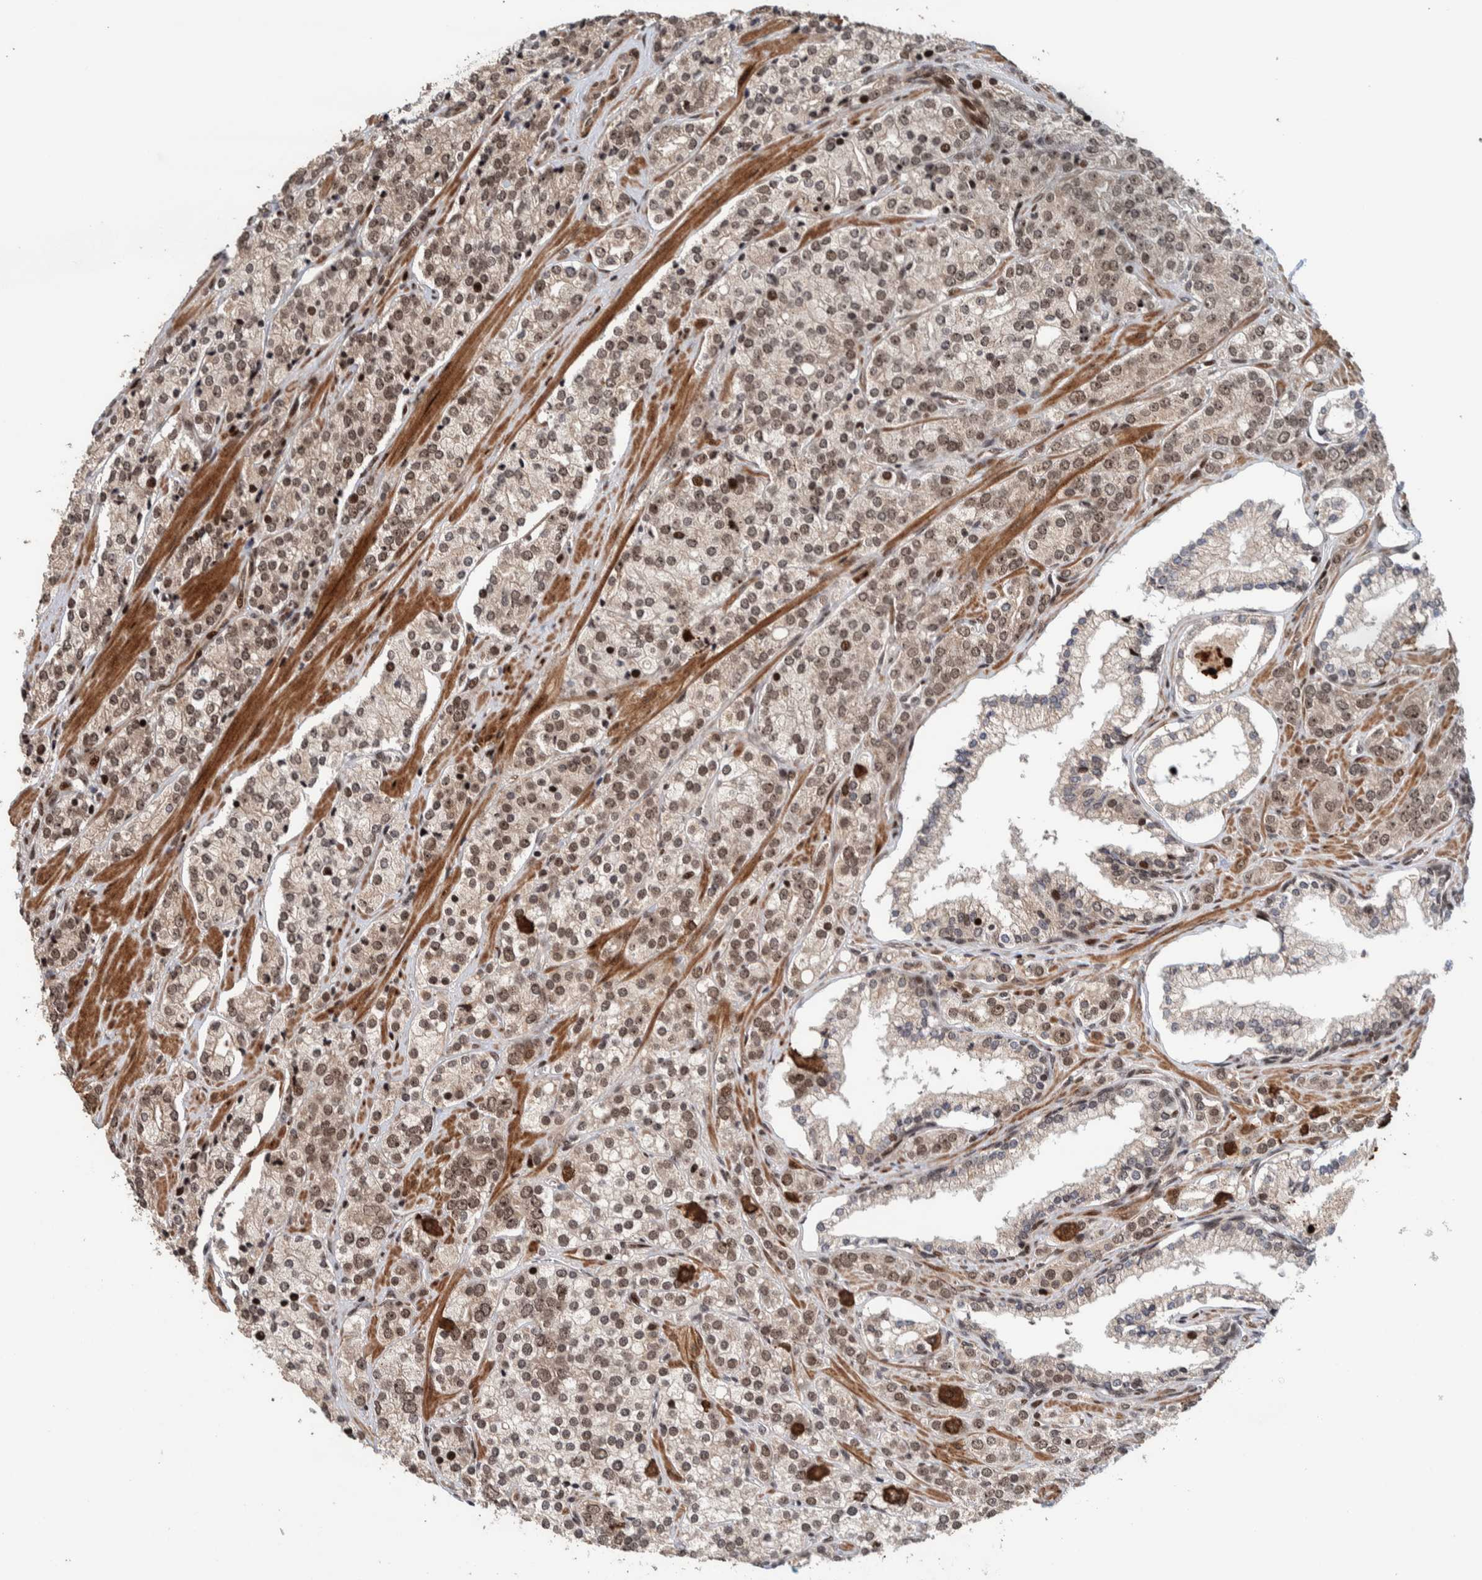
{"staining": {"intensity": "weak", "quantity": "25%-75%", "location": "nuclear"}, "tissue": "prostate cancer", "cell_type": "Tumor cells", "image_type": "cancer", "snomed": [{"axis": "morphology", "description": "Adenocarcinoma, High grade"}, {"axis": "topography", "description": "Prostate"}], "caption": "Weak nuclear staining is appreciated in approximately 25%-75% of tumor cells in high-grade adenocarcinoma (prostate). The protein is stained brown, and the nuclei are stained in blue (DAB (3,3'-diaminobenzidine) IHC with brightfield microscopy, high magnification).", "gene": "CHD4", "patient": {"sex": "male", "age": 71}}